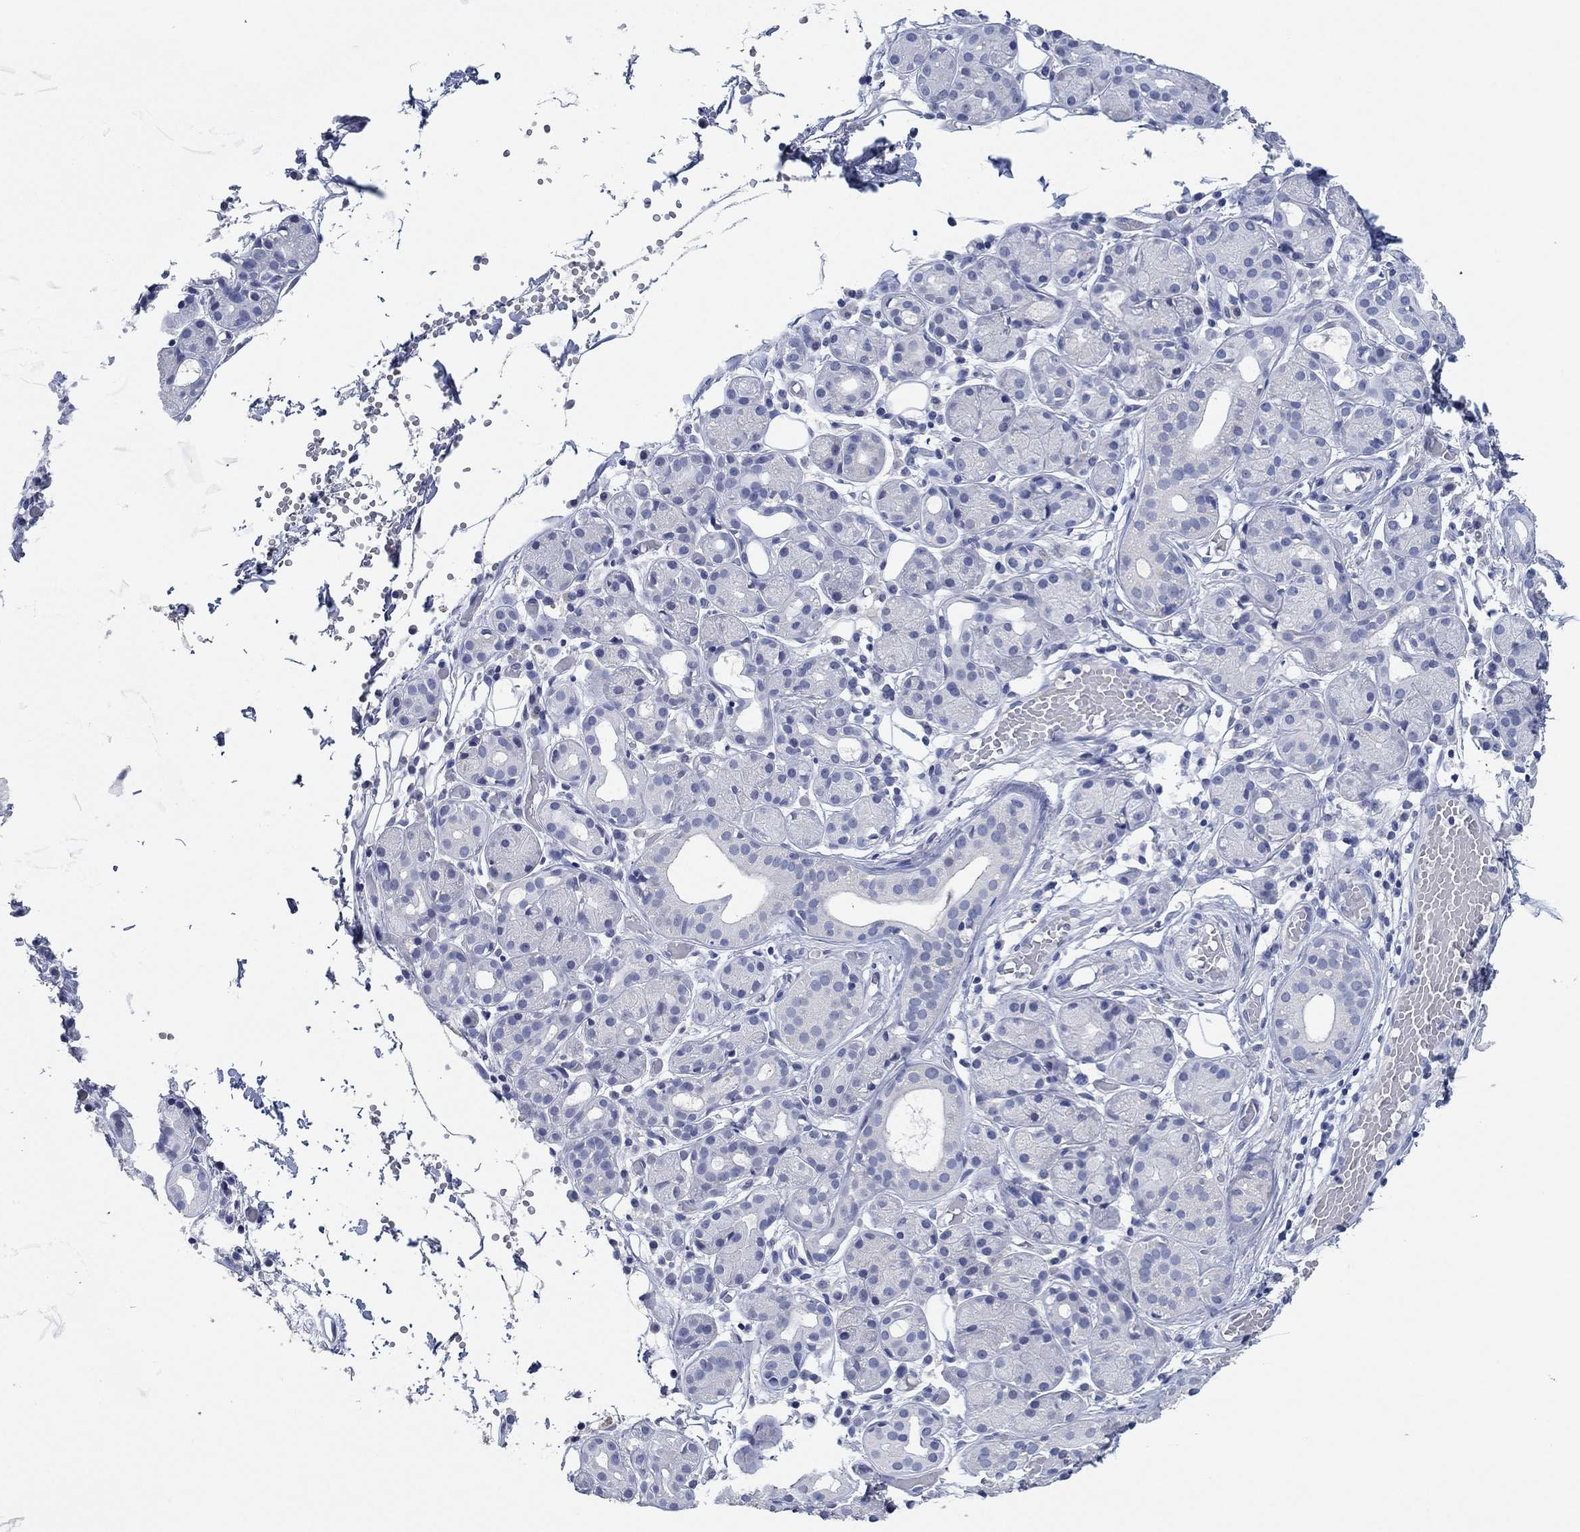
{"staining": {"intensity": "negative", "quantity": "none", "location": "none"}, "tissue": "salivary gland", "cell_type": "Glandular cells", "image_type": "normal", "snomed": [{"axis": "morphology", "description": "Normal tissue, NOS"}, {"axis": "topography", "description": "Salivary gland"}, {"axis": "topography", "description": "Peripheral nerve tissue"}], "caption": "Immunohistochemistry image of unremarkable salivary gland: human salivary gland stained with DAB (3,3'-diaminobenzidine) shows no significant protein positivity in glandular cells. (DAB immunohistochemistry with hematoxylin counter stain).", "gene": "POU5F1", "patient": {"sex": "male", "age": 71}}